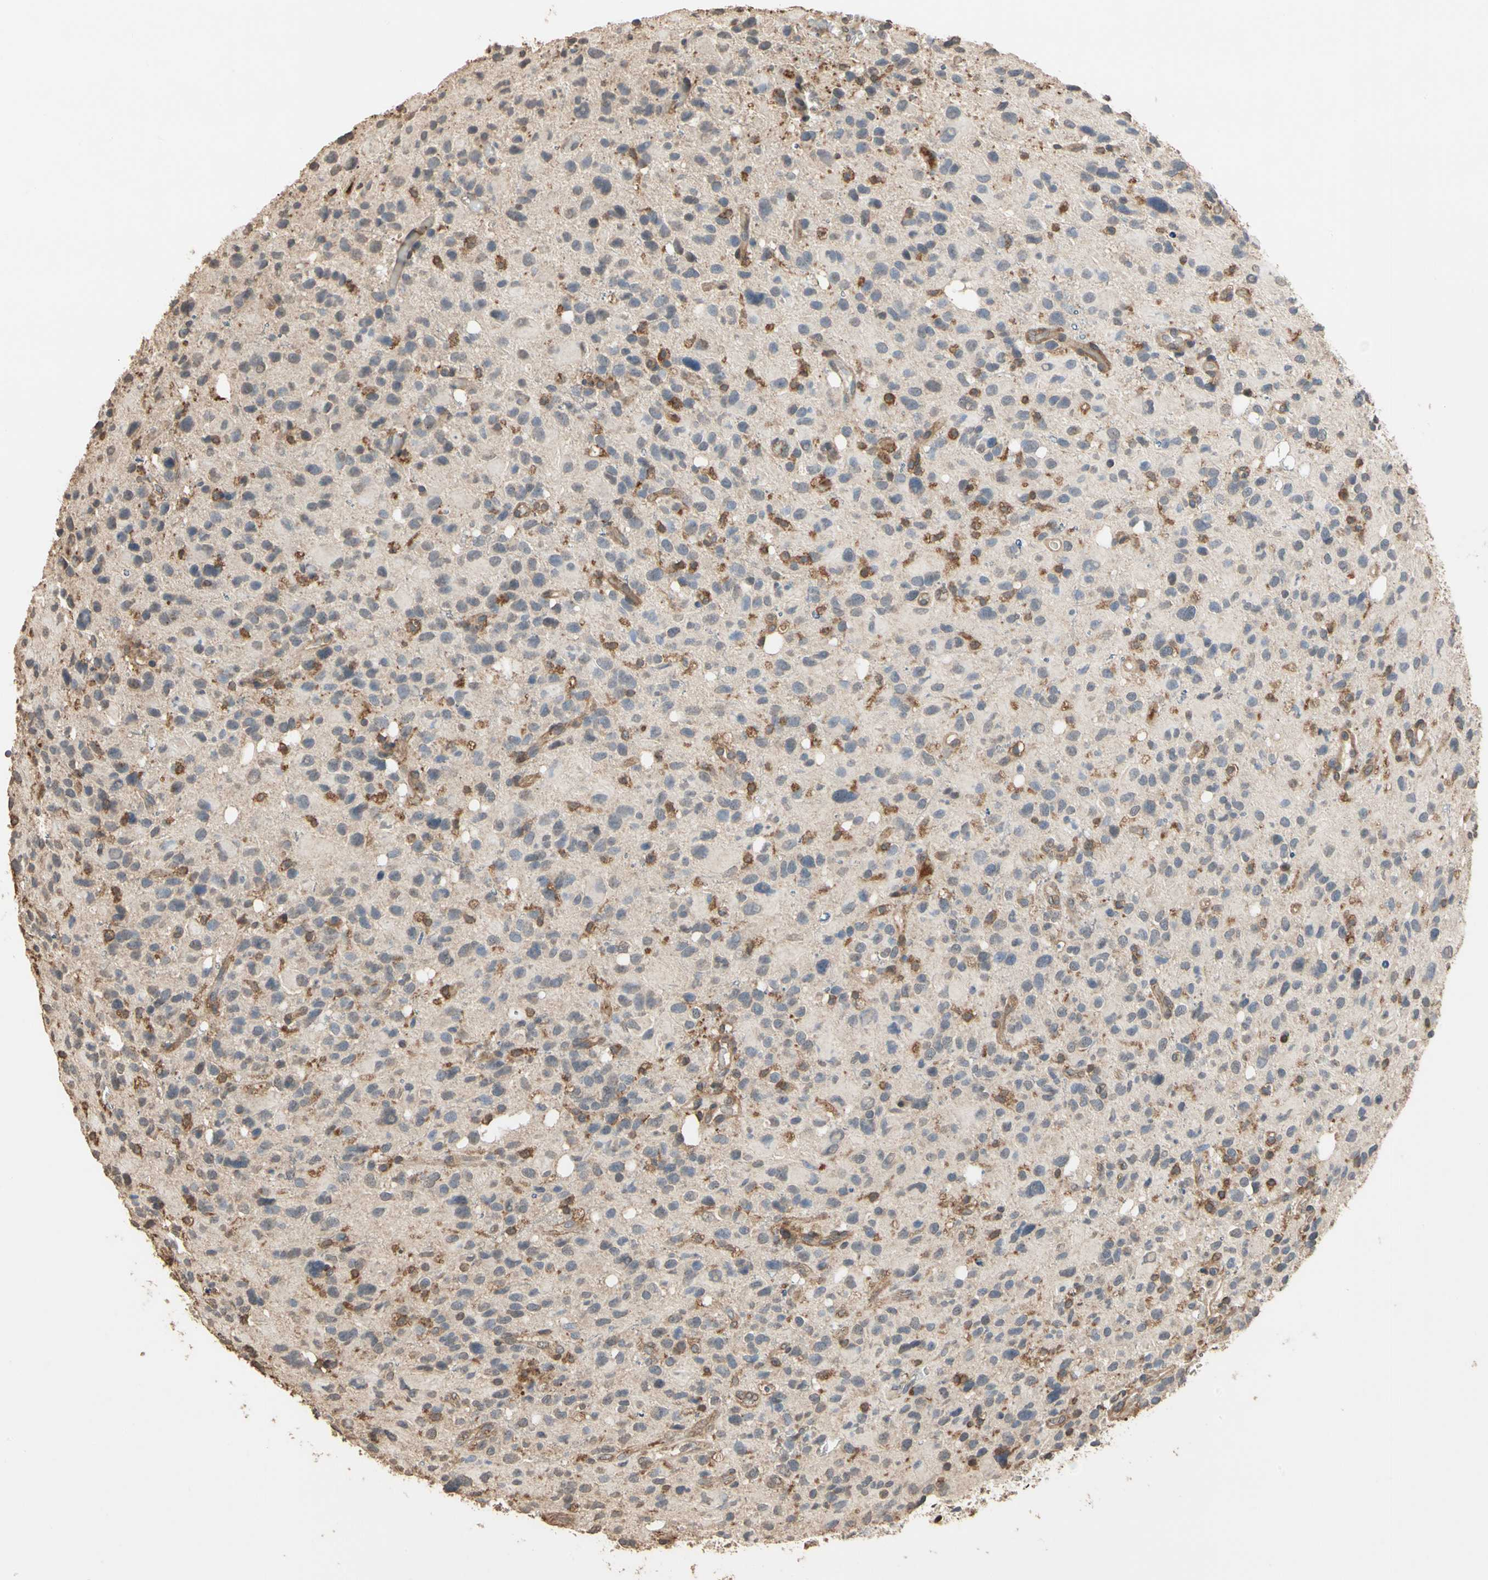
{"staining": {"intensity": "weak", "quantity": "<25%", "location": "cytoplasmic/membranous"}, "tissue": "glioma", "cell_type": "Tumor cells", "image_type": "cancer", "snomed": [{"axis": "morphology", "description": "Glioma, malignant, High grade"}, {"axis": "topography", "description": "Brain"}], "caption": "This is a photomicrograph of immunohistochemistry (IHC) staining of glioma, which shows no staining in tumor cells.", "gene": "MAP3K10", "patient": {"sex": "male", "age": 48}}